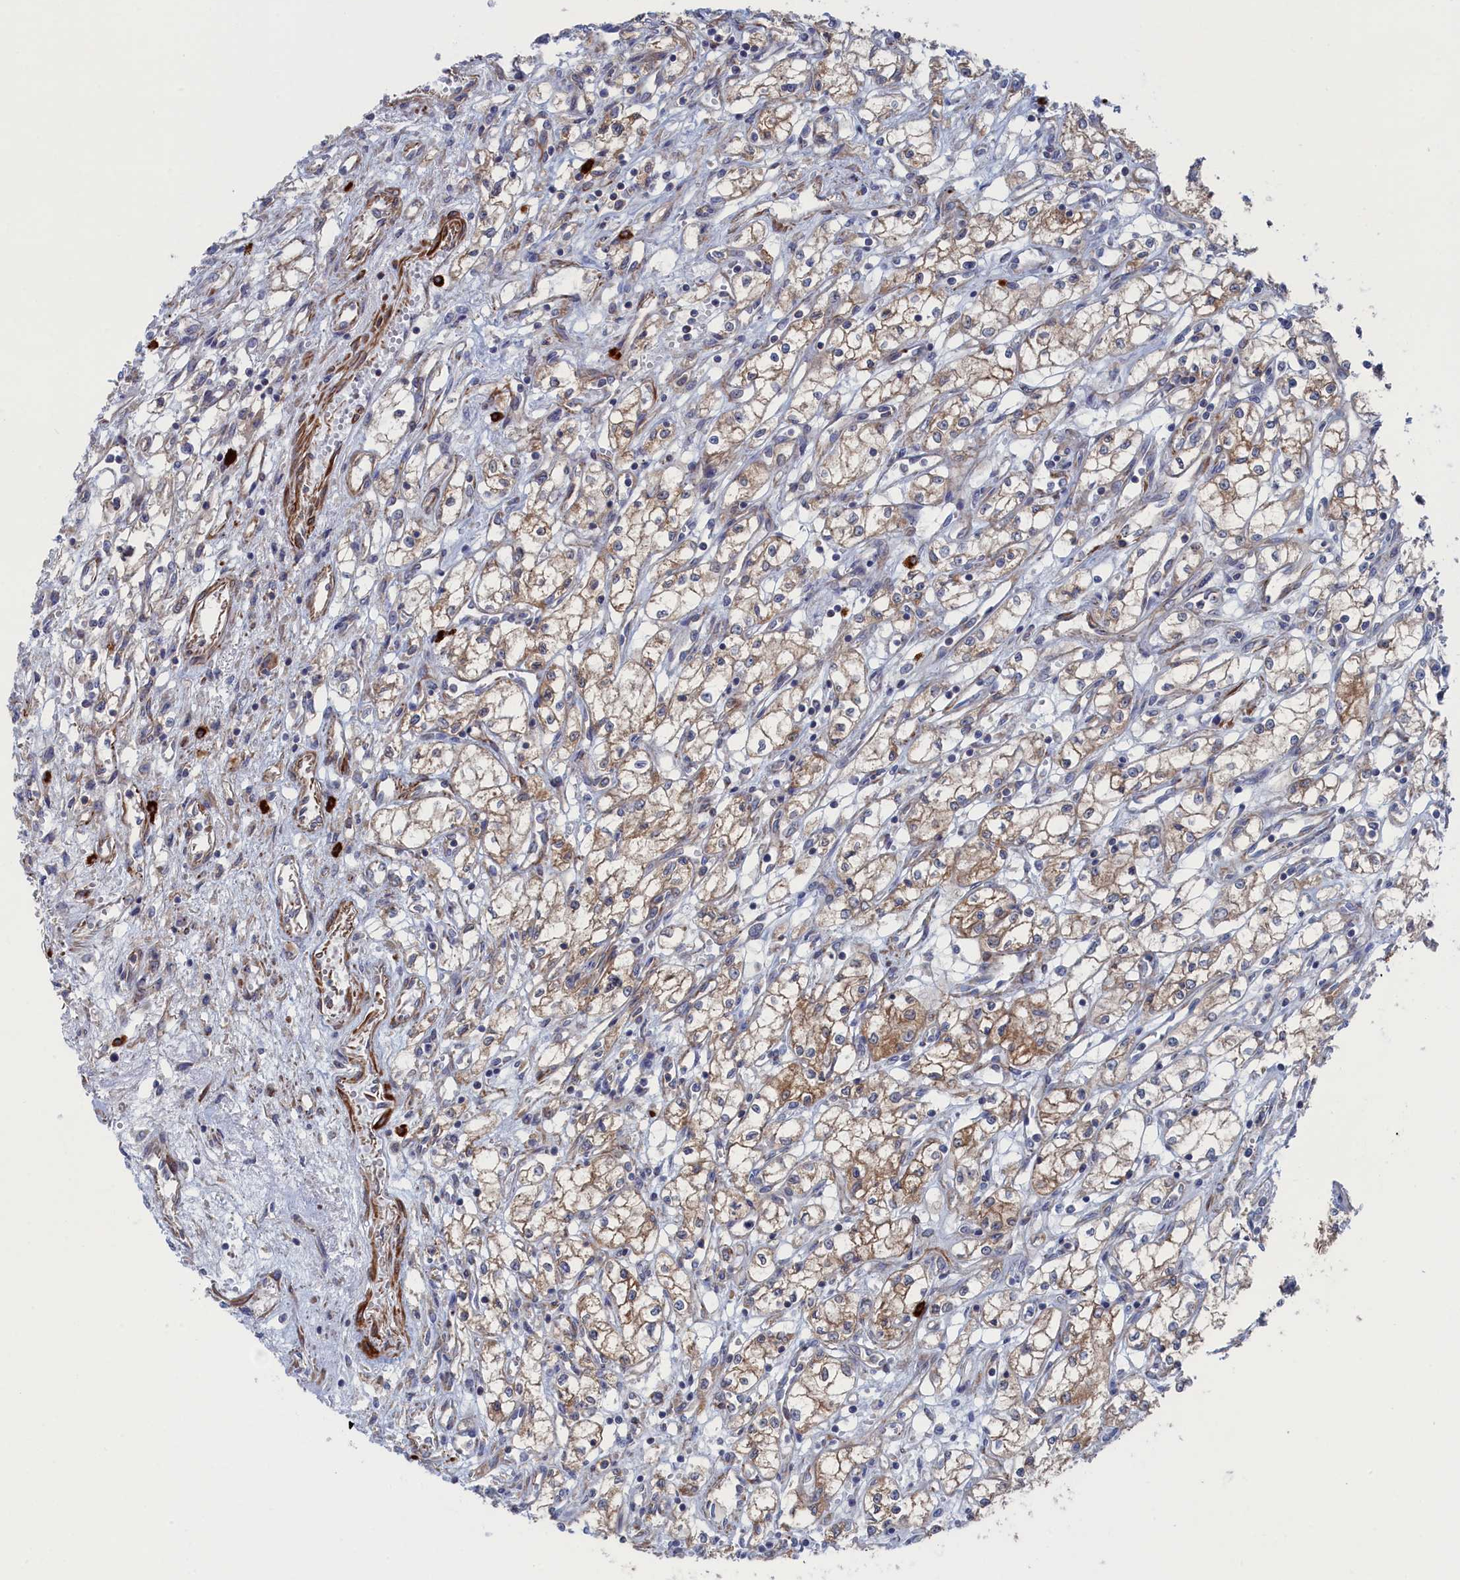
{"staining": {"intensity": "moderate", "quantity": ">75%", "location": "cytoplasmic/membranous"}, "tissue": "renal cancer", "cell_type": "Tumor cells", "image_type": "cancer", "snomed": [{"axis": "morphology", "description": "Adenocarcinoma, NOS"}, {"axis": "topography", "description": "Kidney"}], "caption": "This is an image of IHC staining of adenocarcinoma (renal), which shows moderate staining in the cytoplasmic/membranous of tumor cells.", "gene": "FILIP1L", "patient": {"sex": "male", "age": 59}}